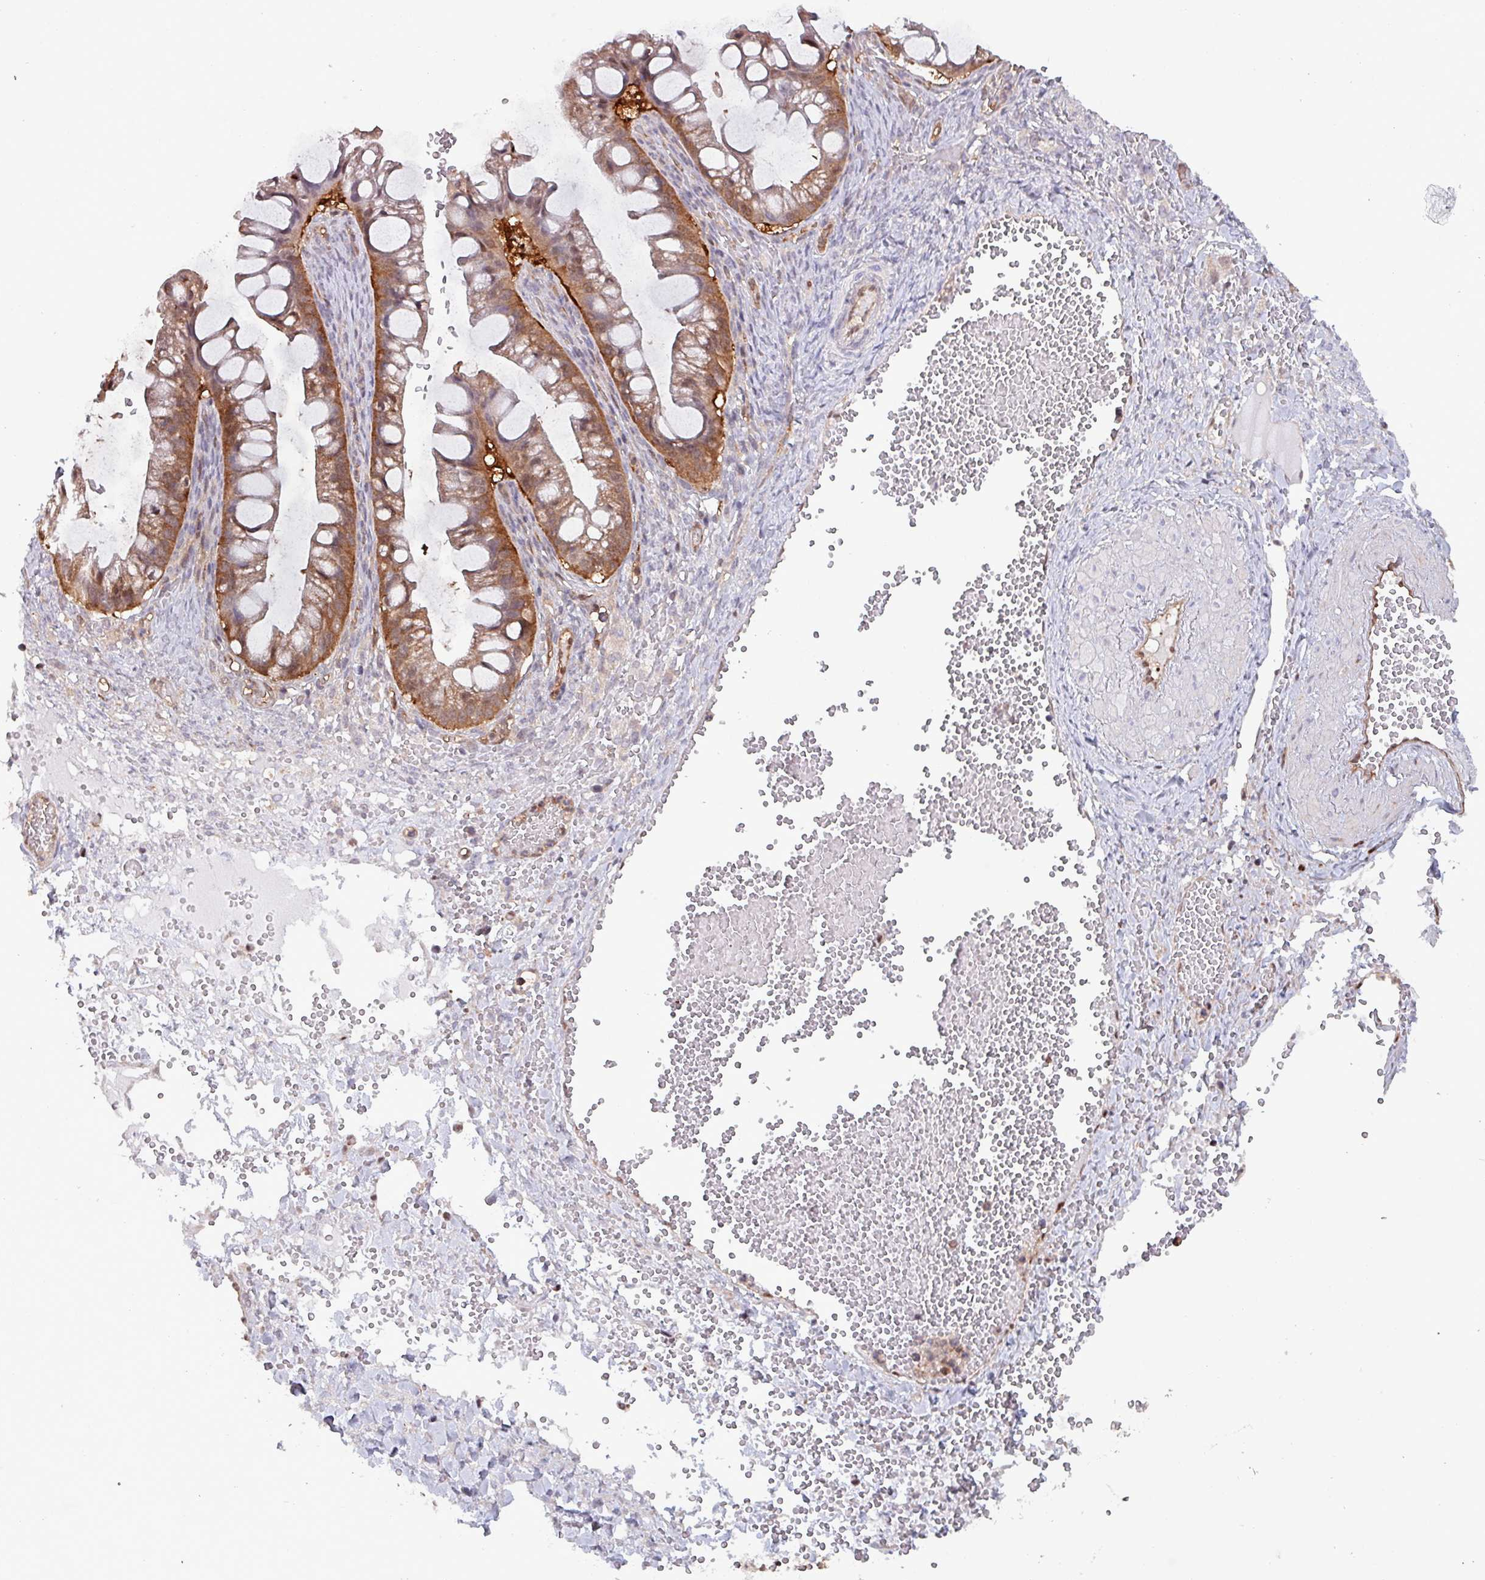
{"staining": {"intensity": "moderate", "quantity": ">75%", "location": "cytoplasmic/membranous,nuclear"}, "tissue": "ovarian cancer", "cell_type": "Tumor cells", "image_type": "cancer", "snomed": [{"axis": "morphology", "description": "Cystadenocarcinoma, mucinous, NOS"}, {"axis": "topography", "description": "Ovary"}], "caption": "High-power microscopy captured an IHC photomicrograph of ovarian cancer (mucinous cystadenocarcinoma), revealing moderate cytoplasmic/membranous and nuclear positivity in approximately >75% of tumor cells. (DAB (3,3'-diaminobenzidine) IHC, brown staining for protein, blue staining for nuclei).", "gene": "PSMB8", "patient": {"sex": "female", "age": 73}}